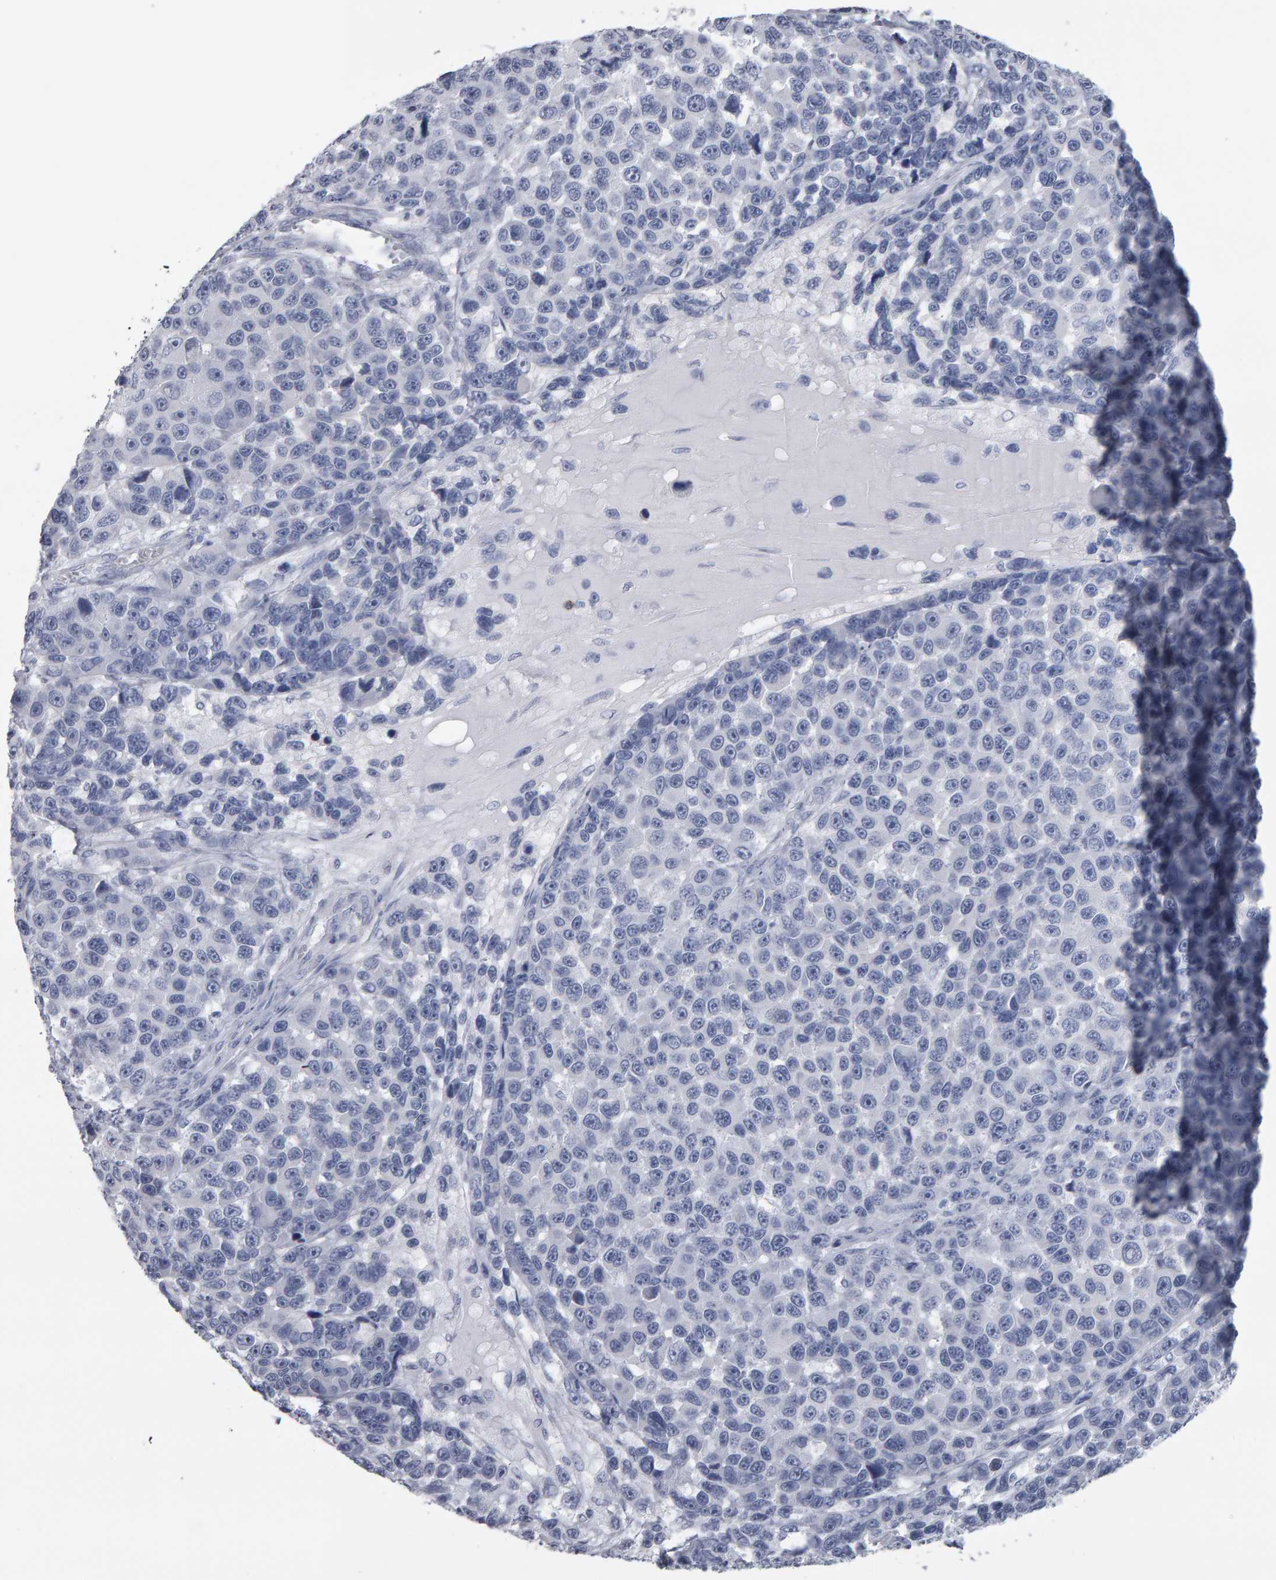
{"staining": {"intensity": "negative", "quantity": "none", "location": "none"}, "tissue": "melanoma", "cell_type": "Tumor cells", "image_type": "cancer", "snomed": [{"axis": "morphology", "description": "Malignant melanoma, NOS"}, {"axis": "topography", "description": "Skin"}], "caption": "Tumor cells show no significant positivity in malignant melanoma.", "gene": "CD38", "patient": {"sex": "male", "age": 53}}